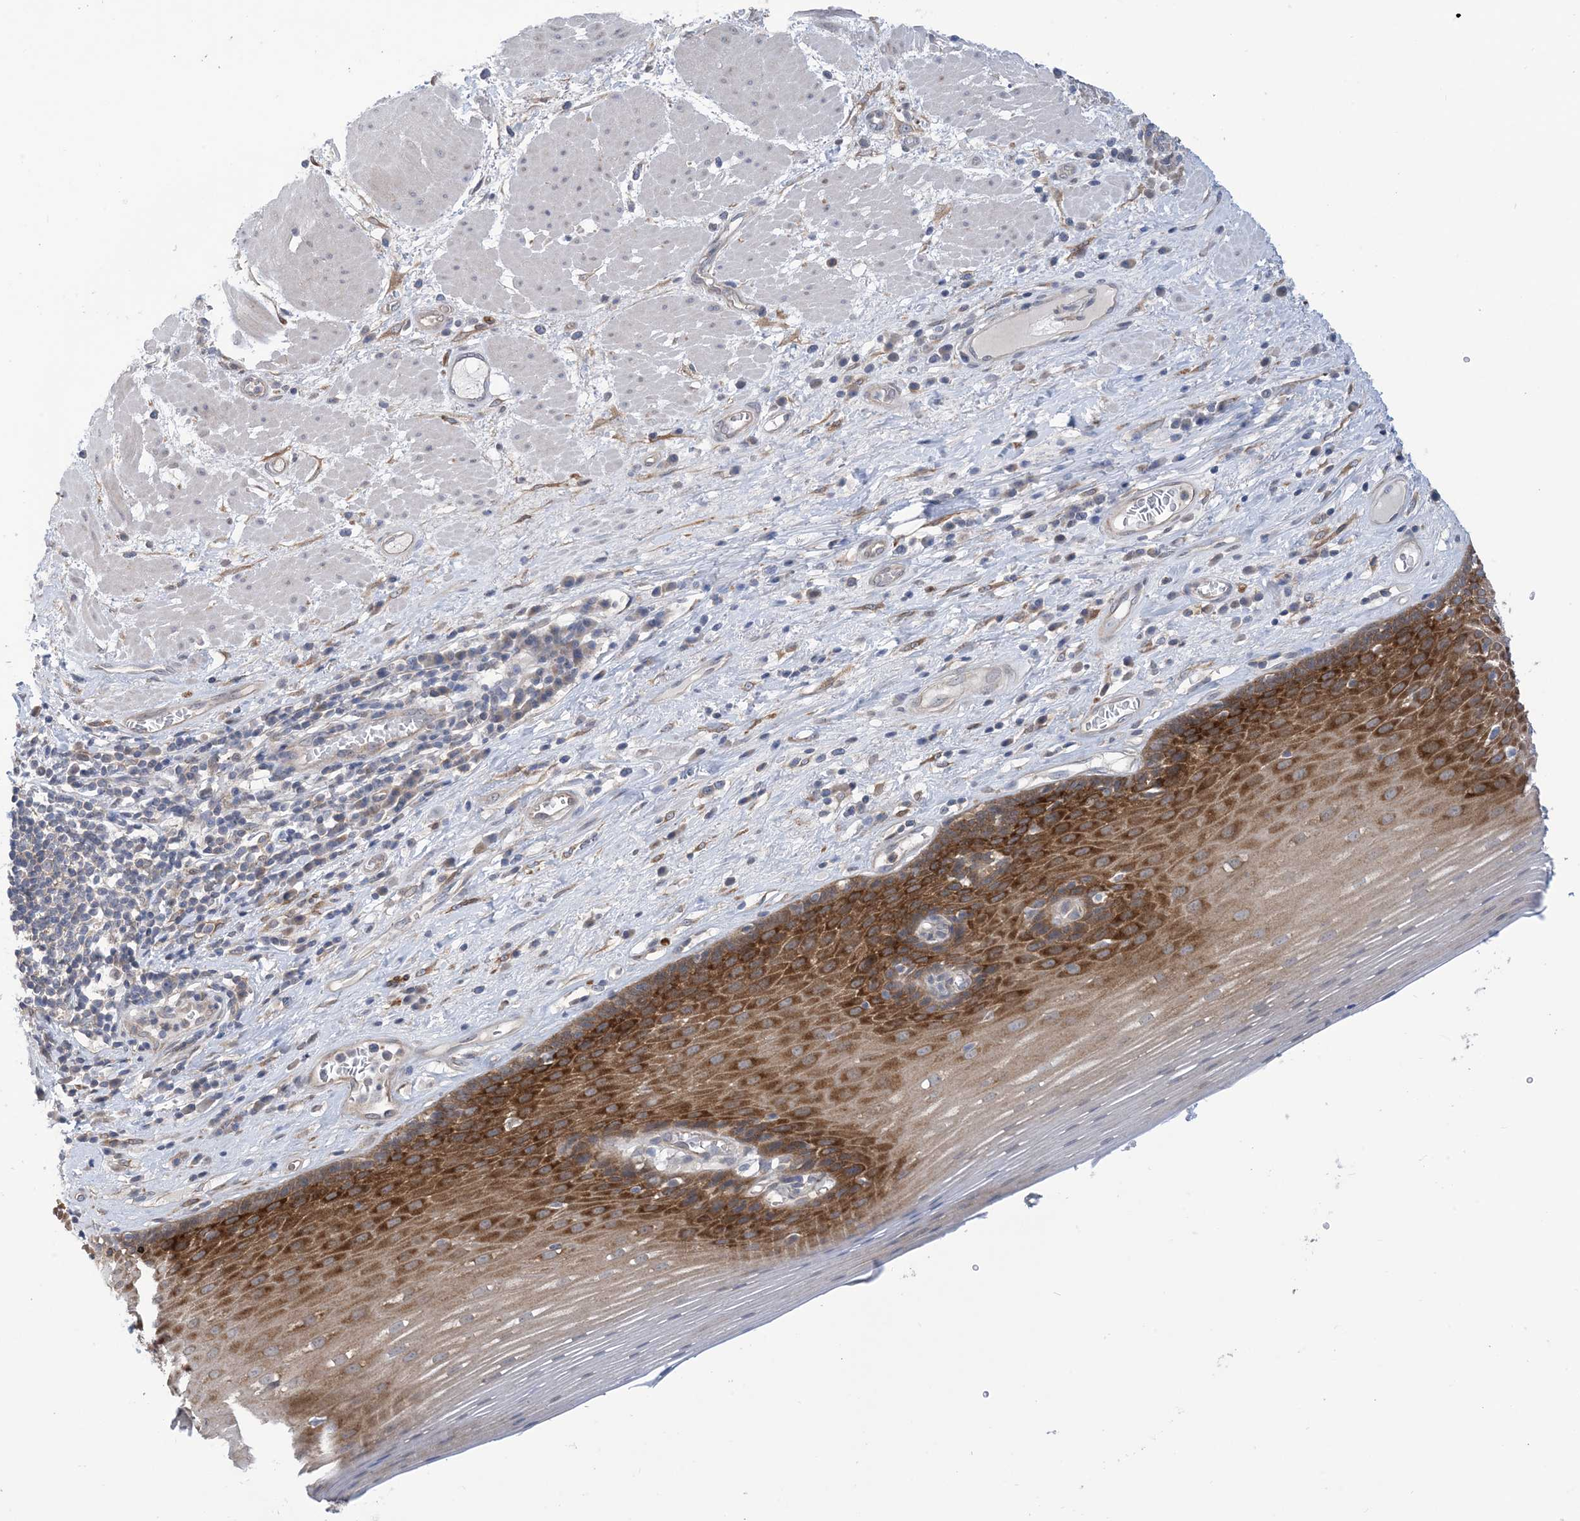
{"staining": {"intensity": "strong", "quantity": "25%-75%", "location": "cytoplasmic/membranous"}, "tissue": "esophagus", "cell_type": "Squamous epithelial cells", "image_type": "normal", "snomed": [{"axis": "morphology", "description": "Normal tissue, NOS"}, {"axis": "topography", "description": "Esophagus"}], "caption": "Protein analysis of unremarkable esophagus exhibits strong cytoplasmic/membranous positivity in about 25%-75% of squamous epithelial cells. The staining was performed using DAB (3,3'-diaminobenzidine), with brown indicating positive protein expression. Nuclei are stained blue with hematoxylin.", "gene": "EHBP1", "patient": {"sex": "male", "age": 62}}